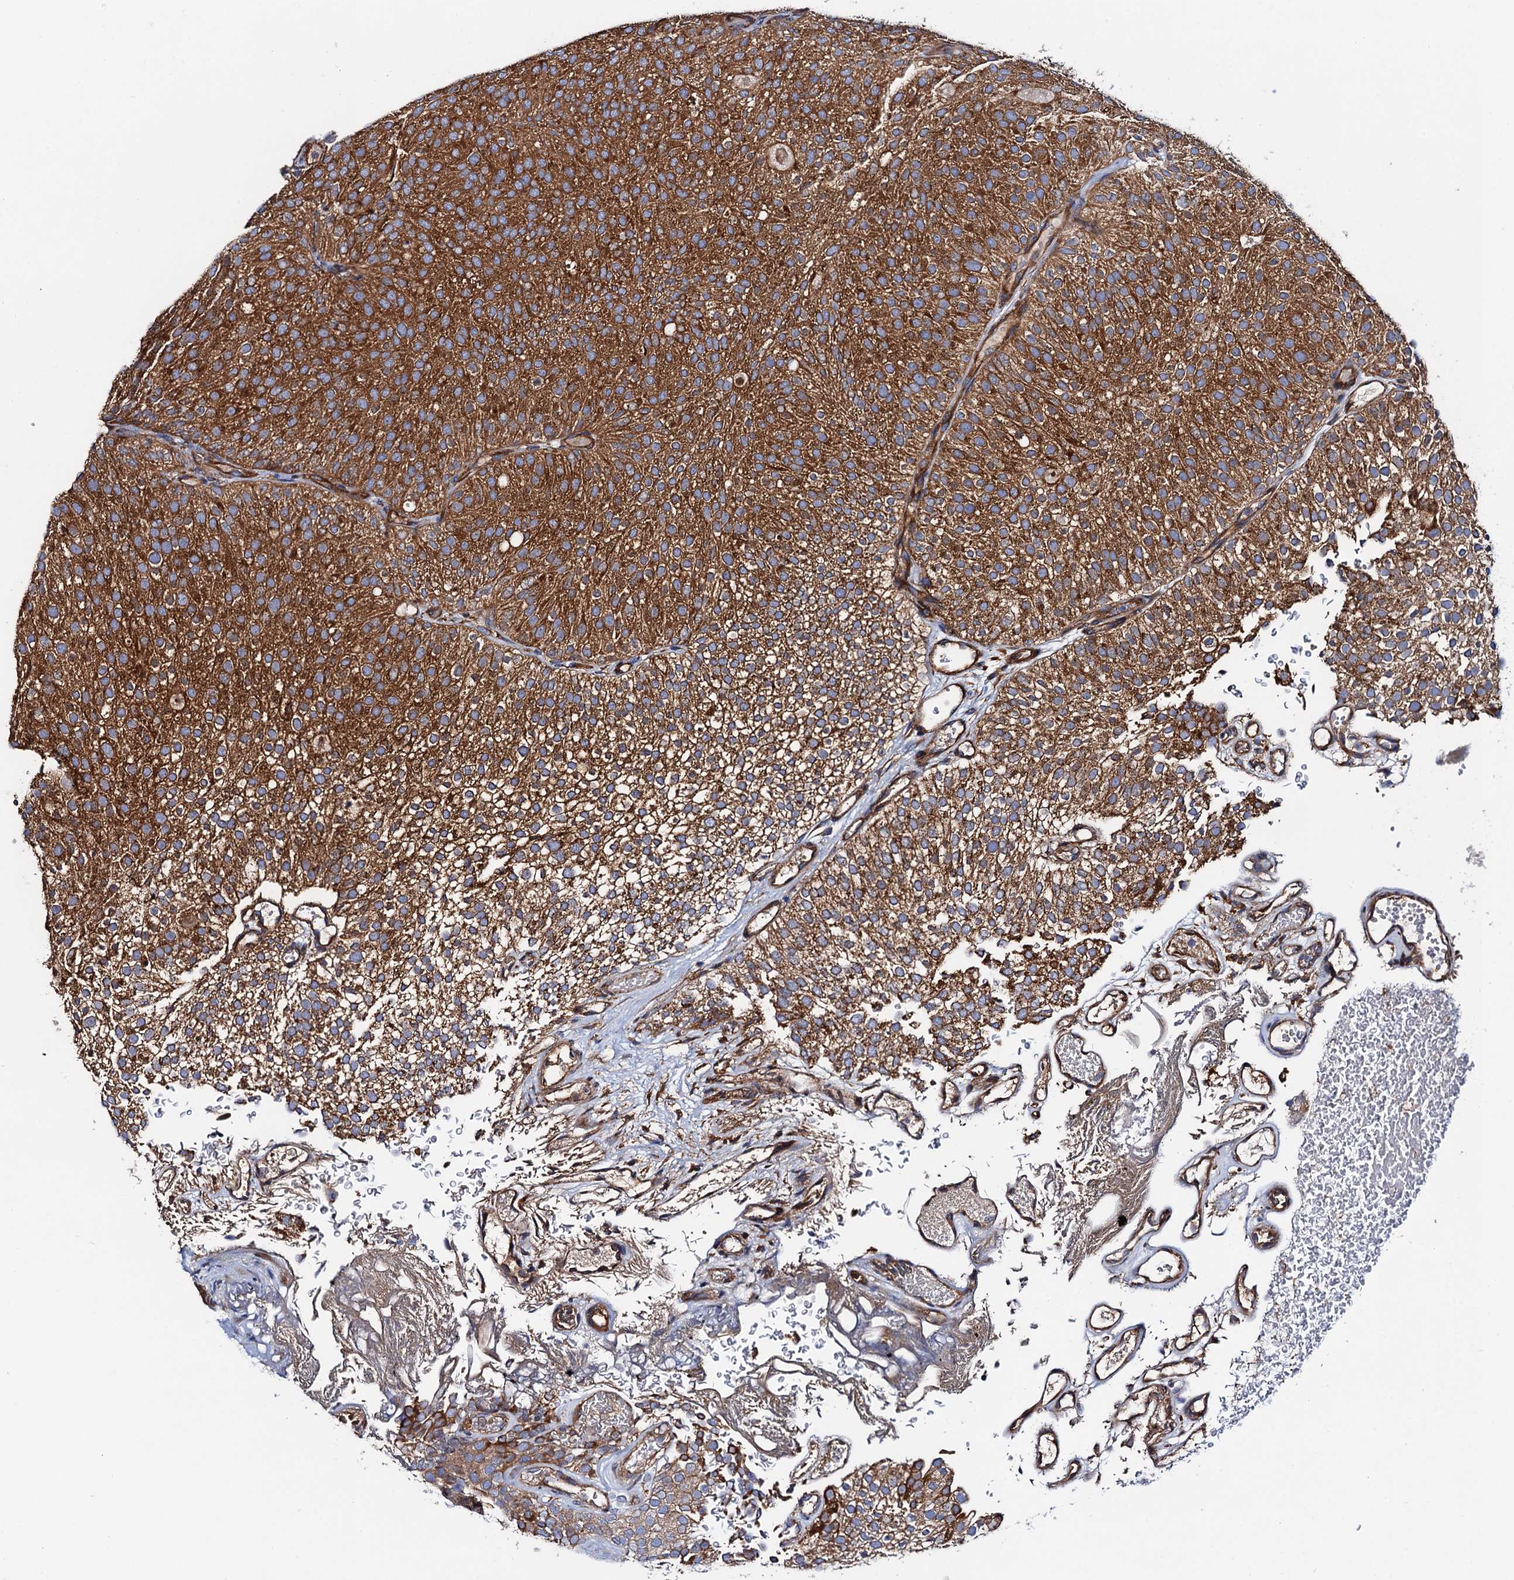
{"staining": {"intensity": "strong", "quantity": ">75%", "location": "cytoplasmic/membranous"}, "tissue": "urothelial cancer", "cell_type": "Tumor cells", "image_type": "cancer", "snomed": [{"axis": "morphology", "description": "Urothelial carcinoma, Low grade"}, {"axis": "topography", "description": "Urinary bladder"}], "caption": "Approximately >75% of tumor cells in urothelial cancer demonstrate strong cytoplasmic/membranous protein staining as visualized by brown immunohistochemical staining.", "gene": "MRPL48", "patient": {"sex": "male", "age": 78}}